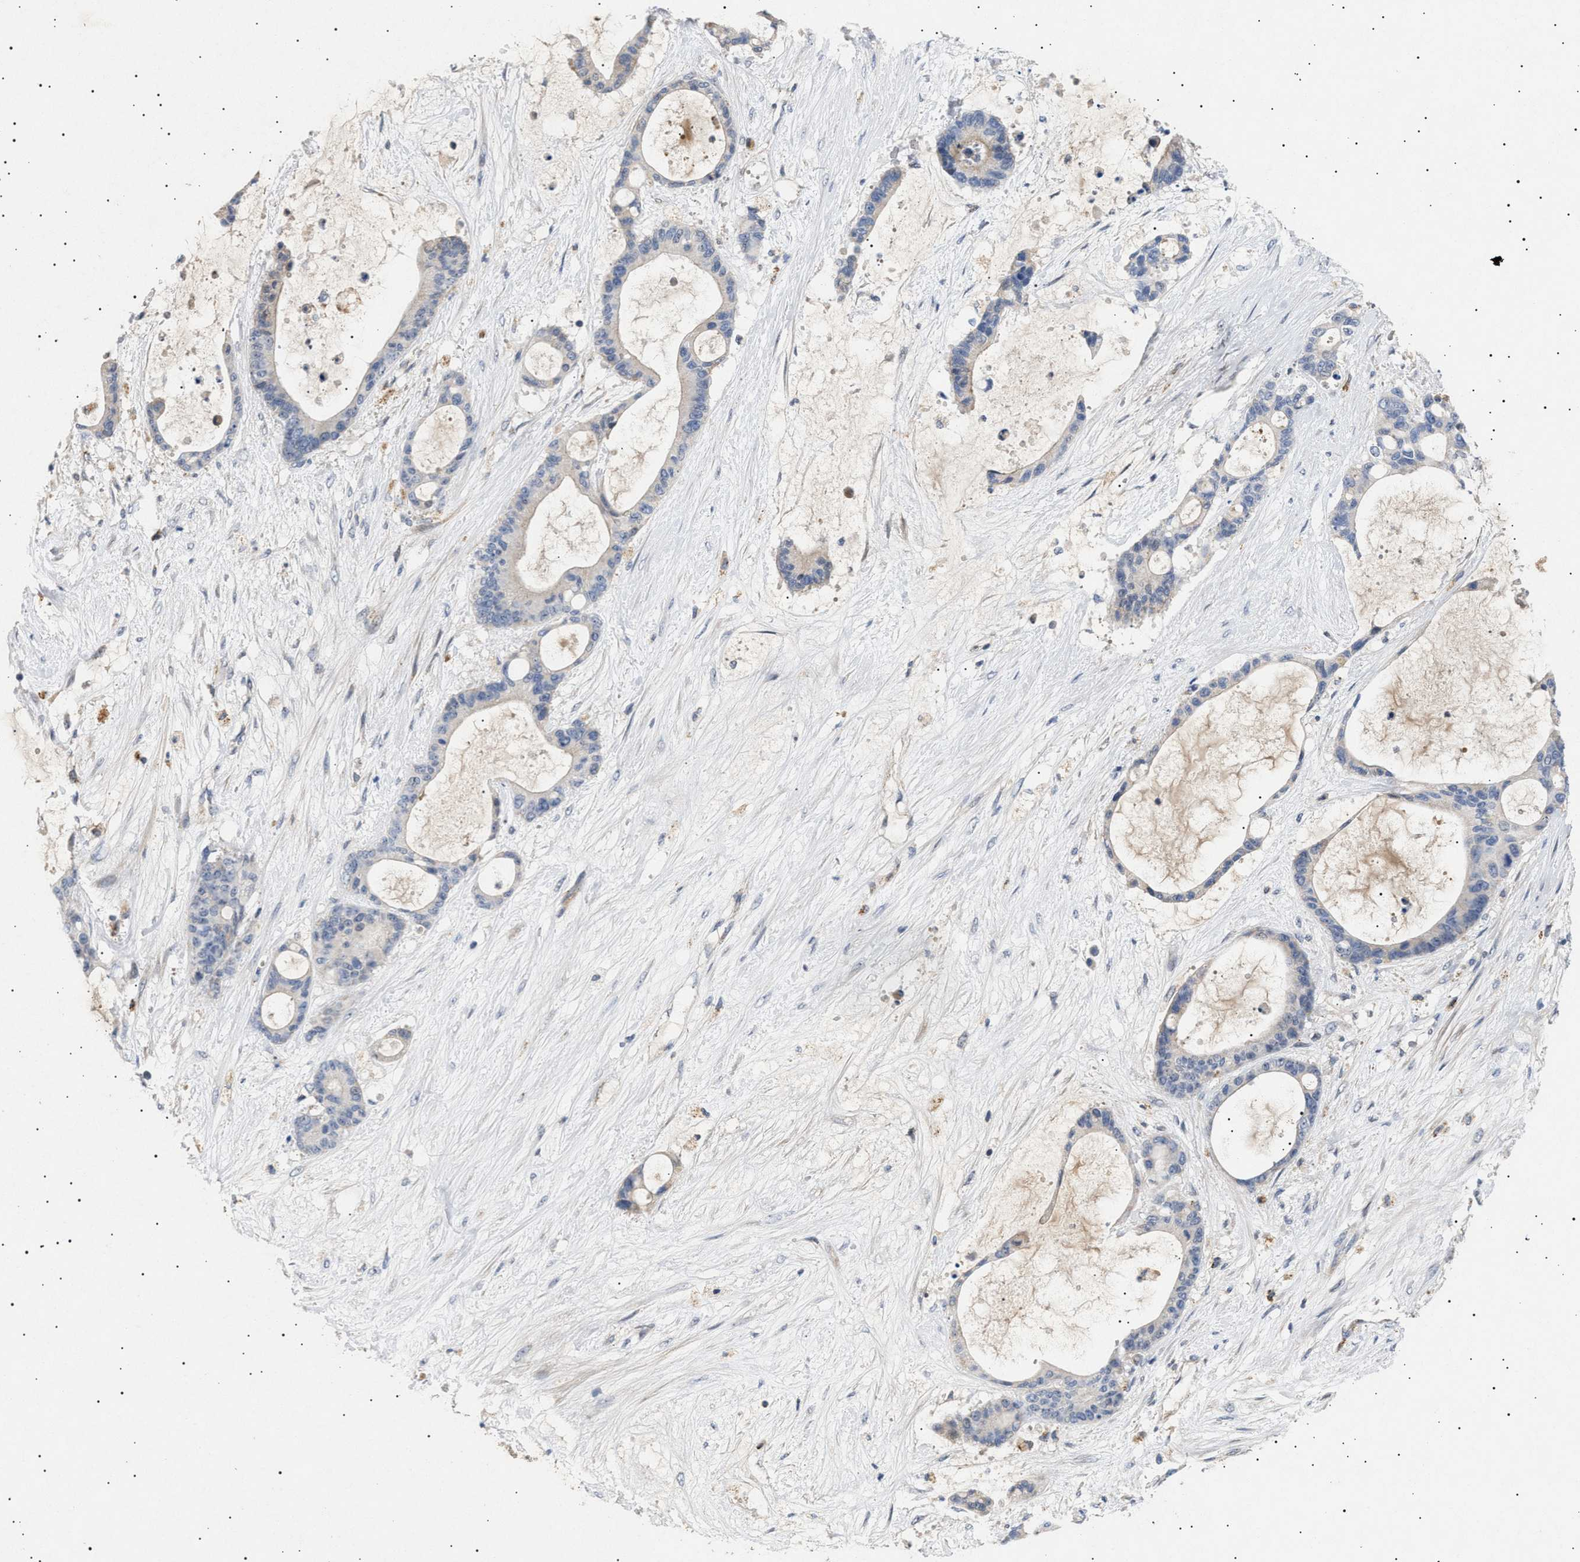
{"staining": {"intensity": "negative", "quantity": "none", "location": "none"}, "tissue": "liver cancer", "cell_type": "Tumor cells", "image_type": "cancer", "snomed": [{"axis": "morphology", "description": "Cholangiocarcinoma"}, {"axis": "topography", "description": "Liver"}], "caption": "Cholangiocarcinoma (liver) stained for a protein using immunohistochemistry (IHC) shows no positivity tumor cells.", "gene": "SIRT5", "patient": {"sex": "female", "age": 73}}